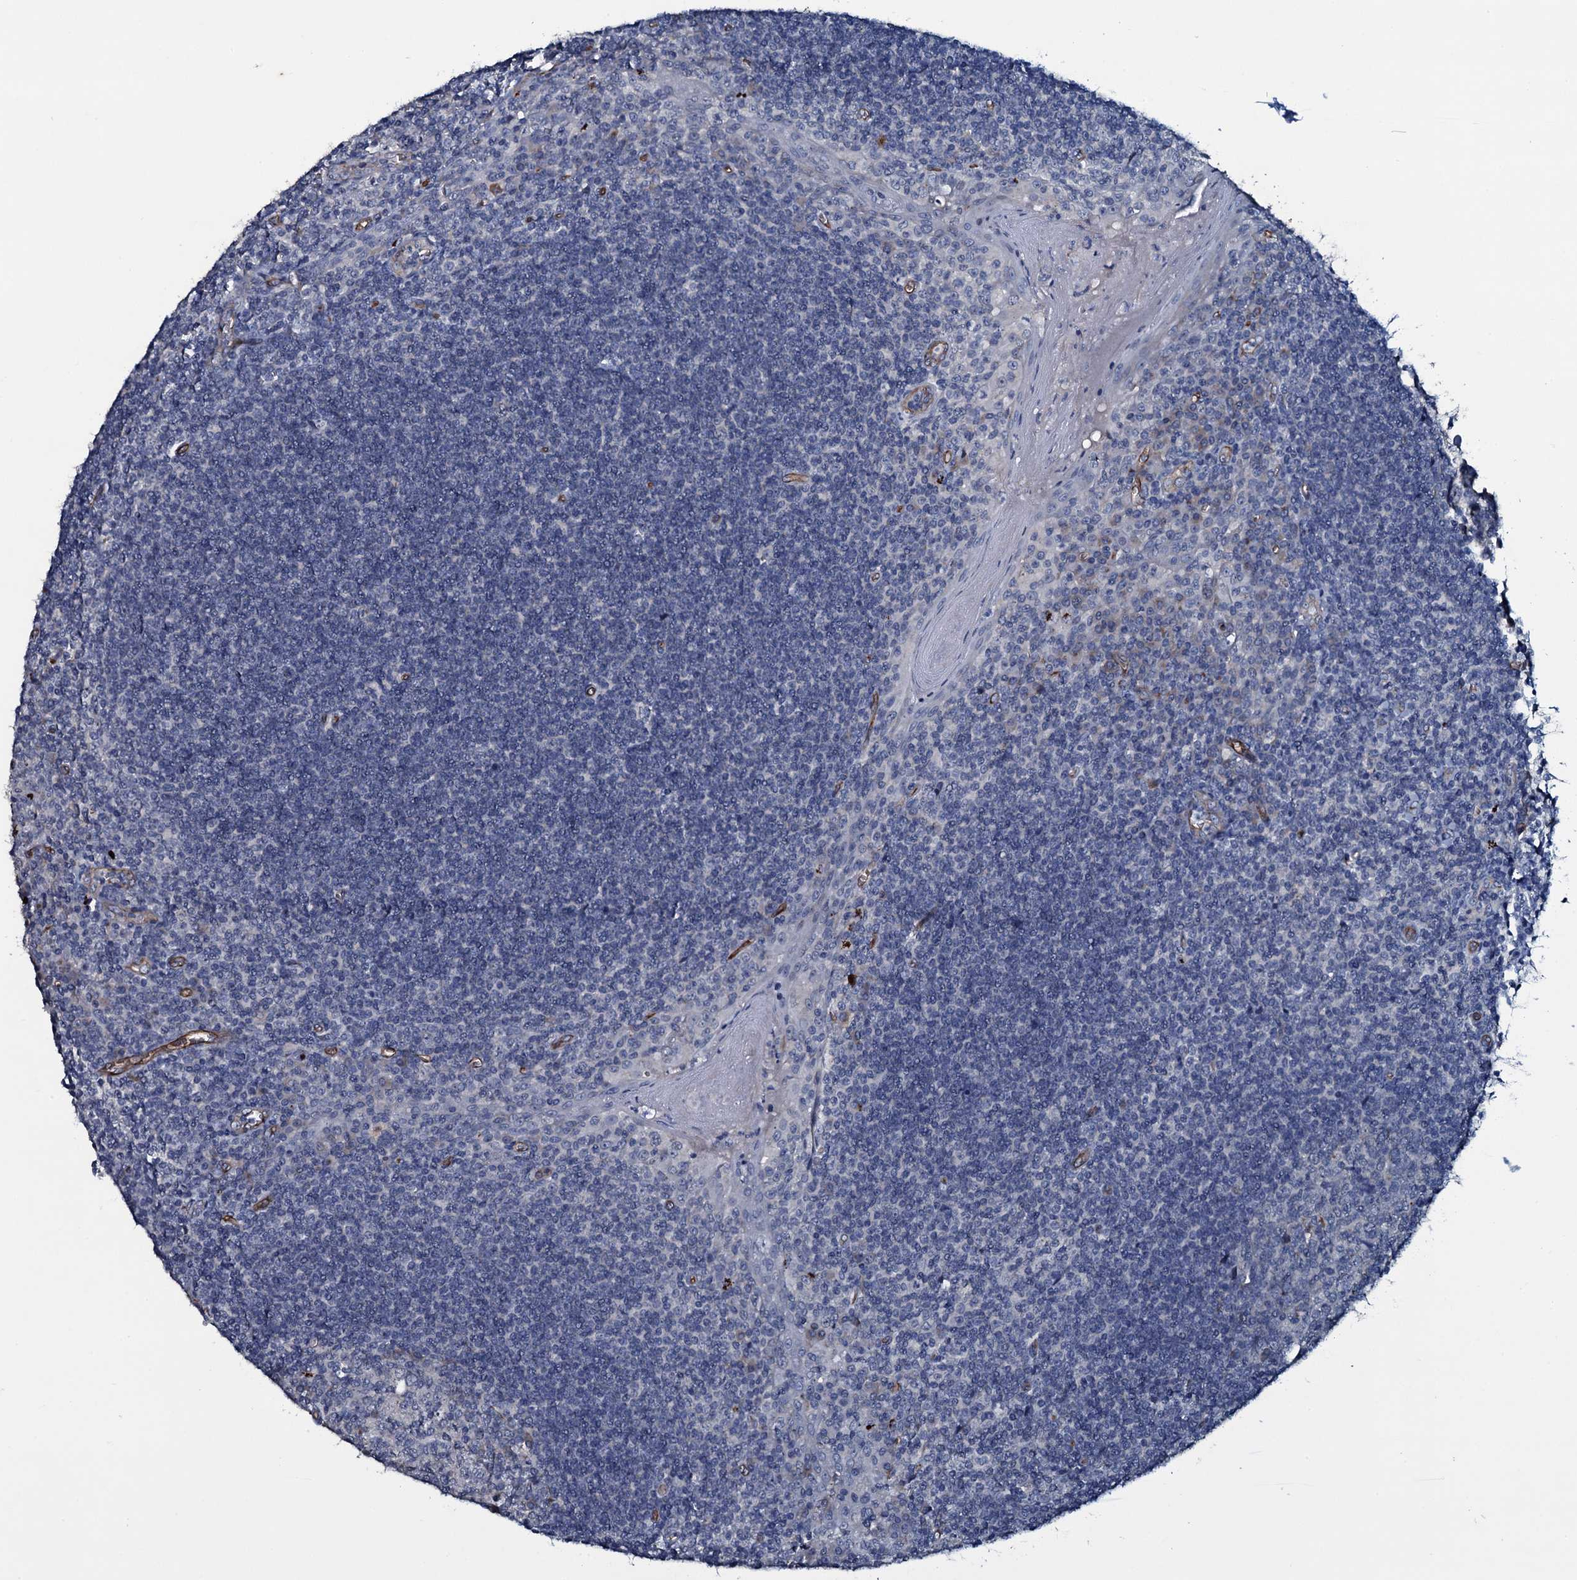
{"staining": {"intensity": "negative", "quantity": "none", "location": "none"}, "tissue": "tonsil", "cell_type": "Germinal center cells", "image_type": "normal", "snomed": [{"axis": "morphology", "description": "Normal tissue, NOS"}, {"axis": "topography", "description": "Tonsil"}], "caption": "This is a micrograph of IHC staining of unremarkable tonsil, which shows no positivity in germinal center cells. (Immunohistochemistry (ihc), brightfield microscopy, high magnification).", "gene": "CLEC14A", "patient": {"sex": "male", "age": 27}}